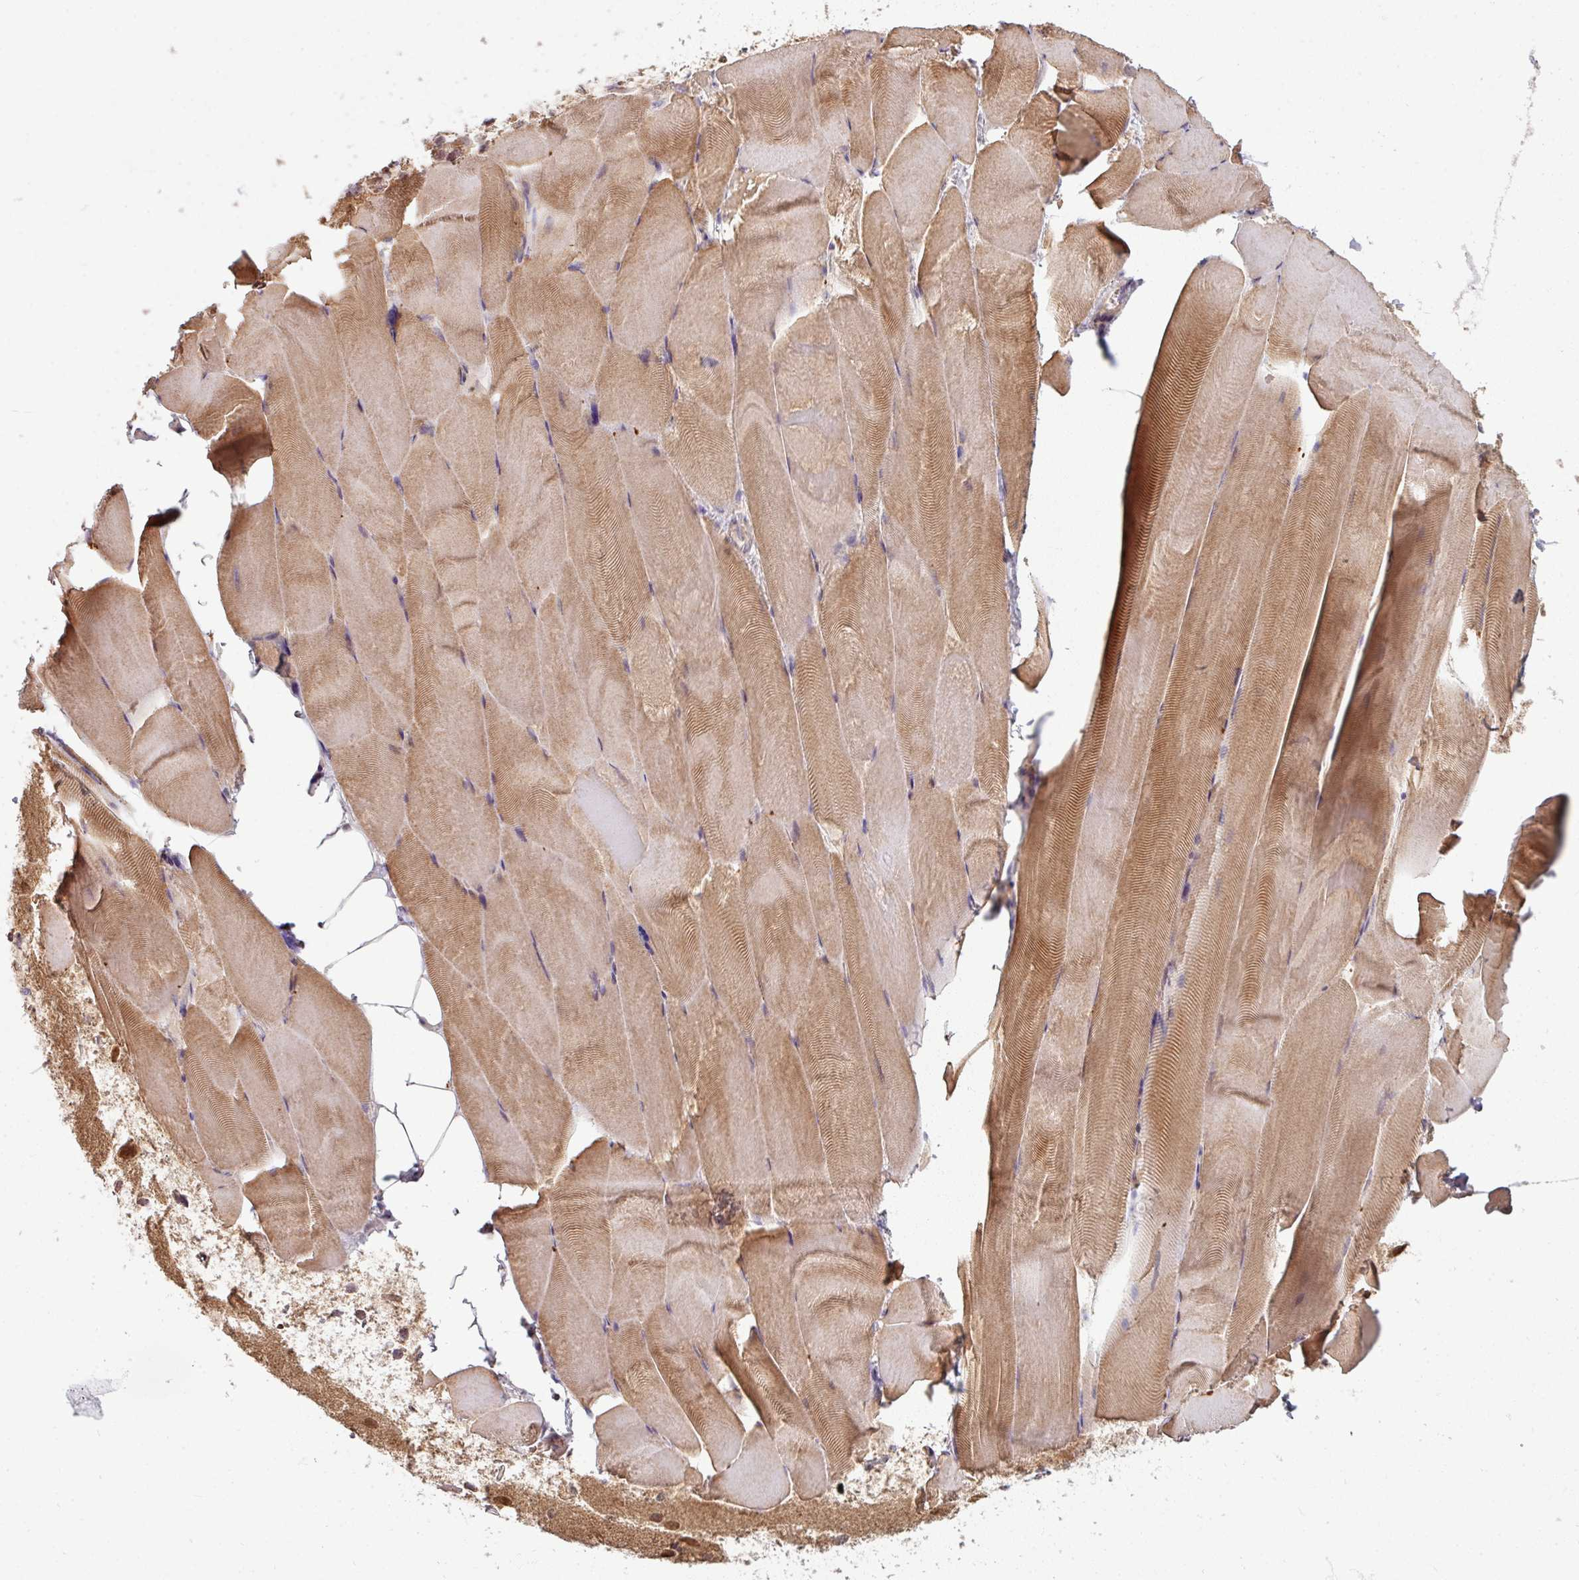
{"staining": {"intensity": "moderate", "quantity": "25%-75%", "location": "cytoplasmic/membranous"}, "tissue": "skeletal muscle", "cell_type": "Myocytes", "image_type": "normal", "snomed": [{"axis": "morphology", "description": "Normal tissue, NOS"}, {"axis": "topography", "description": "Skeletal muscle"}], "caption": "Normal skeletal muscle shows moderate cytoplasmic/membranous staining in approximately 25%-75% of myocytes.", "gene": "TUSC3", "patient": {"sex": "female", "age": 64}}